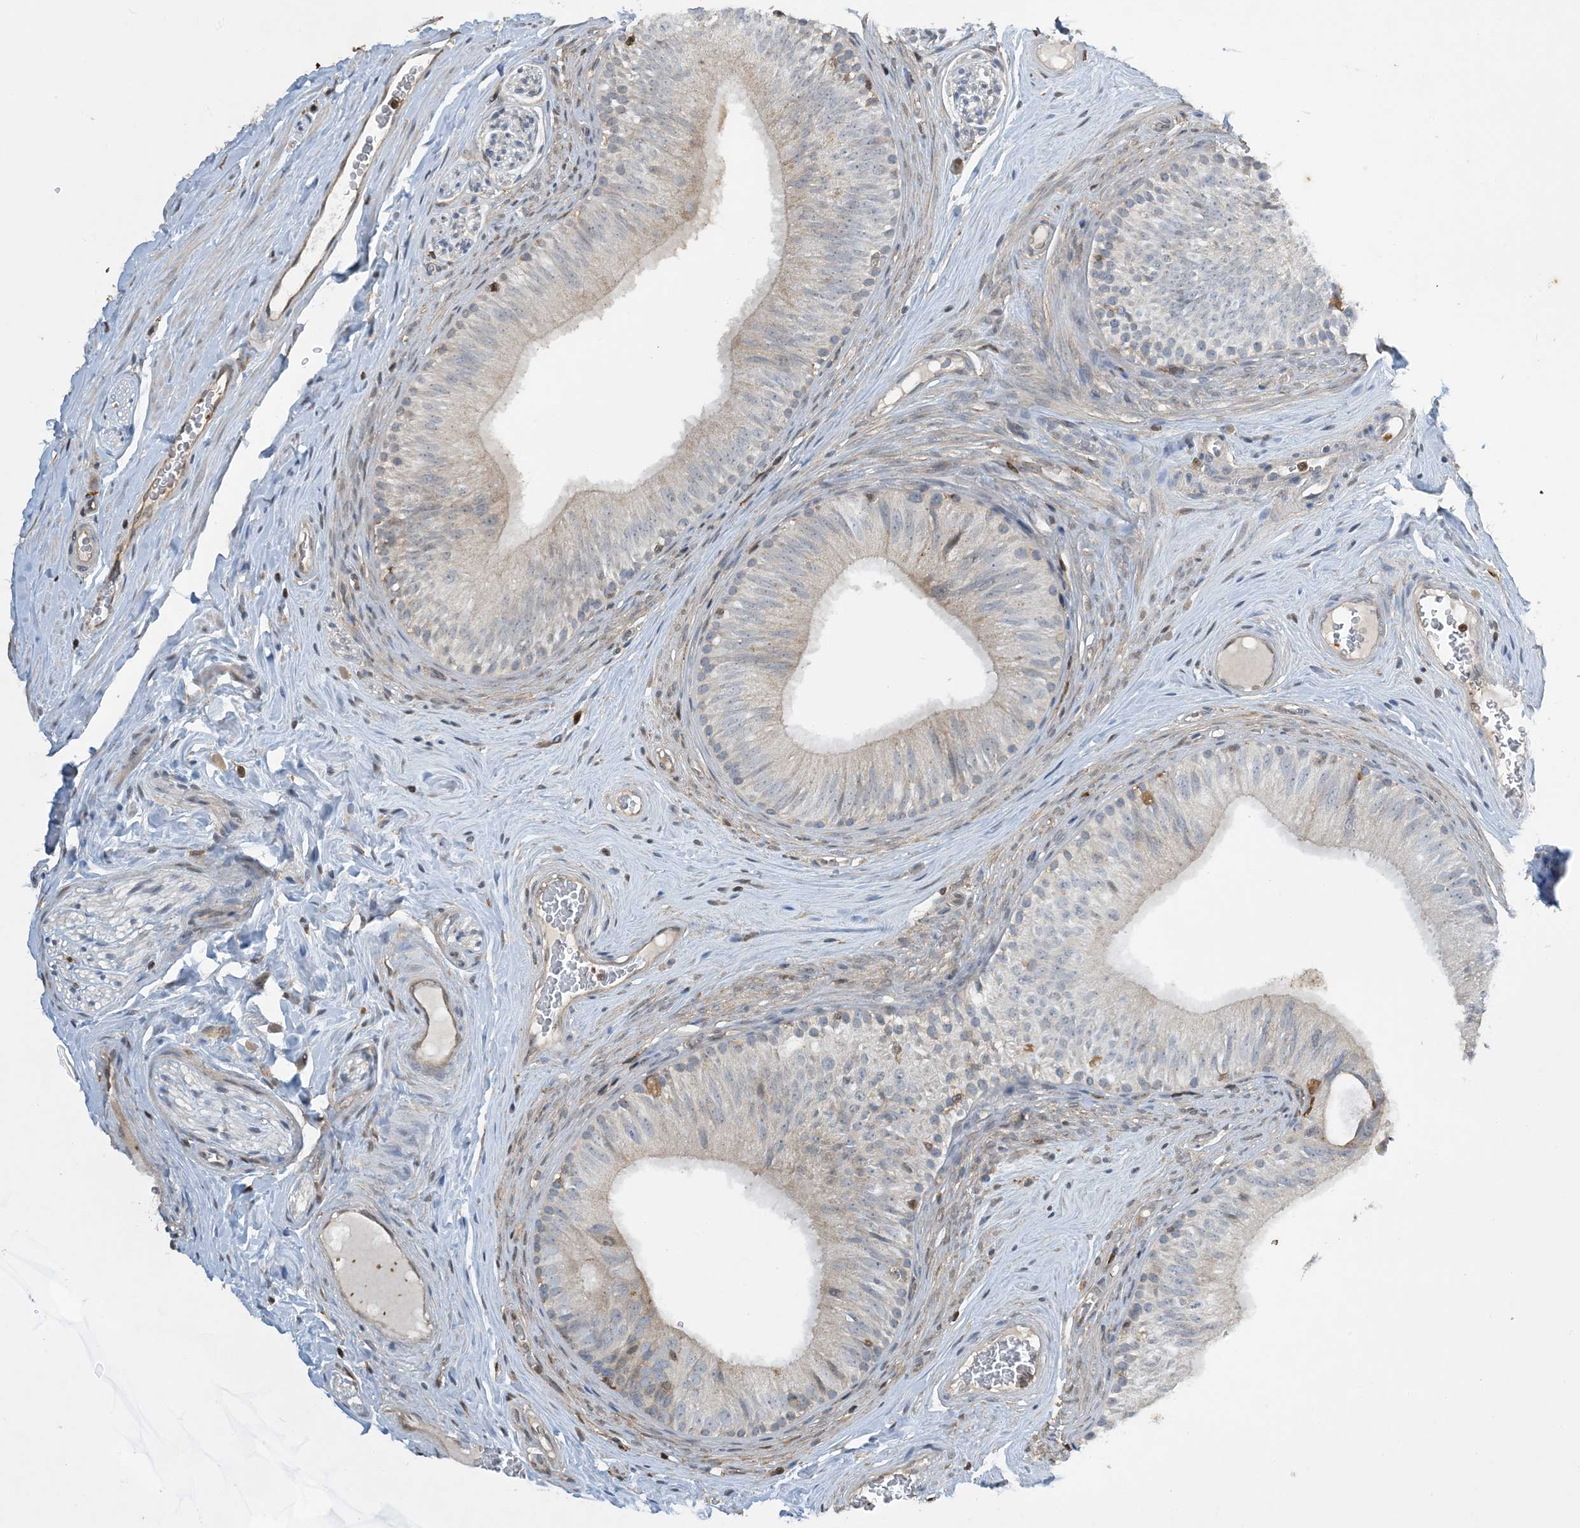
{"staining": {"intensity": "weak", "quantity": "25%-75%", "location": "cytoplasmic/membranous"}, "tissue": "epididymis", "cell_type": "Glandular cells", "image_type": "normal", "snomed": [{"axis": "morphology", "description": "Normal tissue, NOS"}, {"axis": "topography", "description": "Epididymis"}], "caption": "Weak cytoplasmic/membranous staining for a protein is seen in about 25%-75% of glandular cells of unremarkable epididymis using IHC.", "gene": "TMSB4X", "patient": {"sex": "male", "age": 46}}